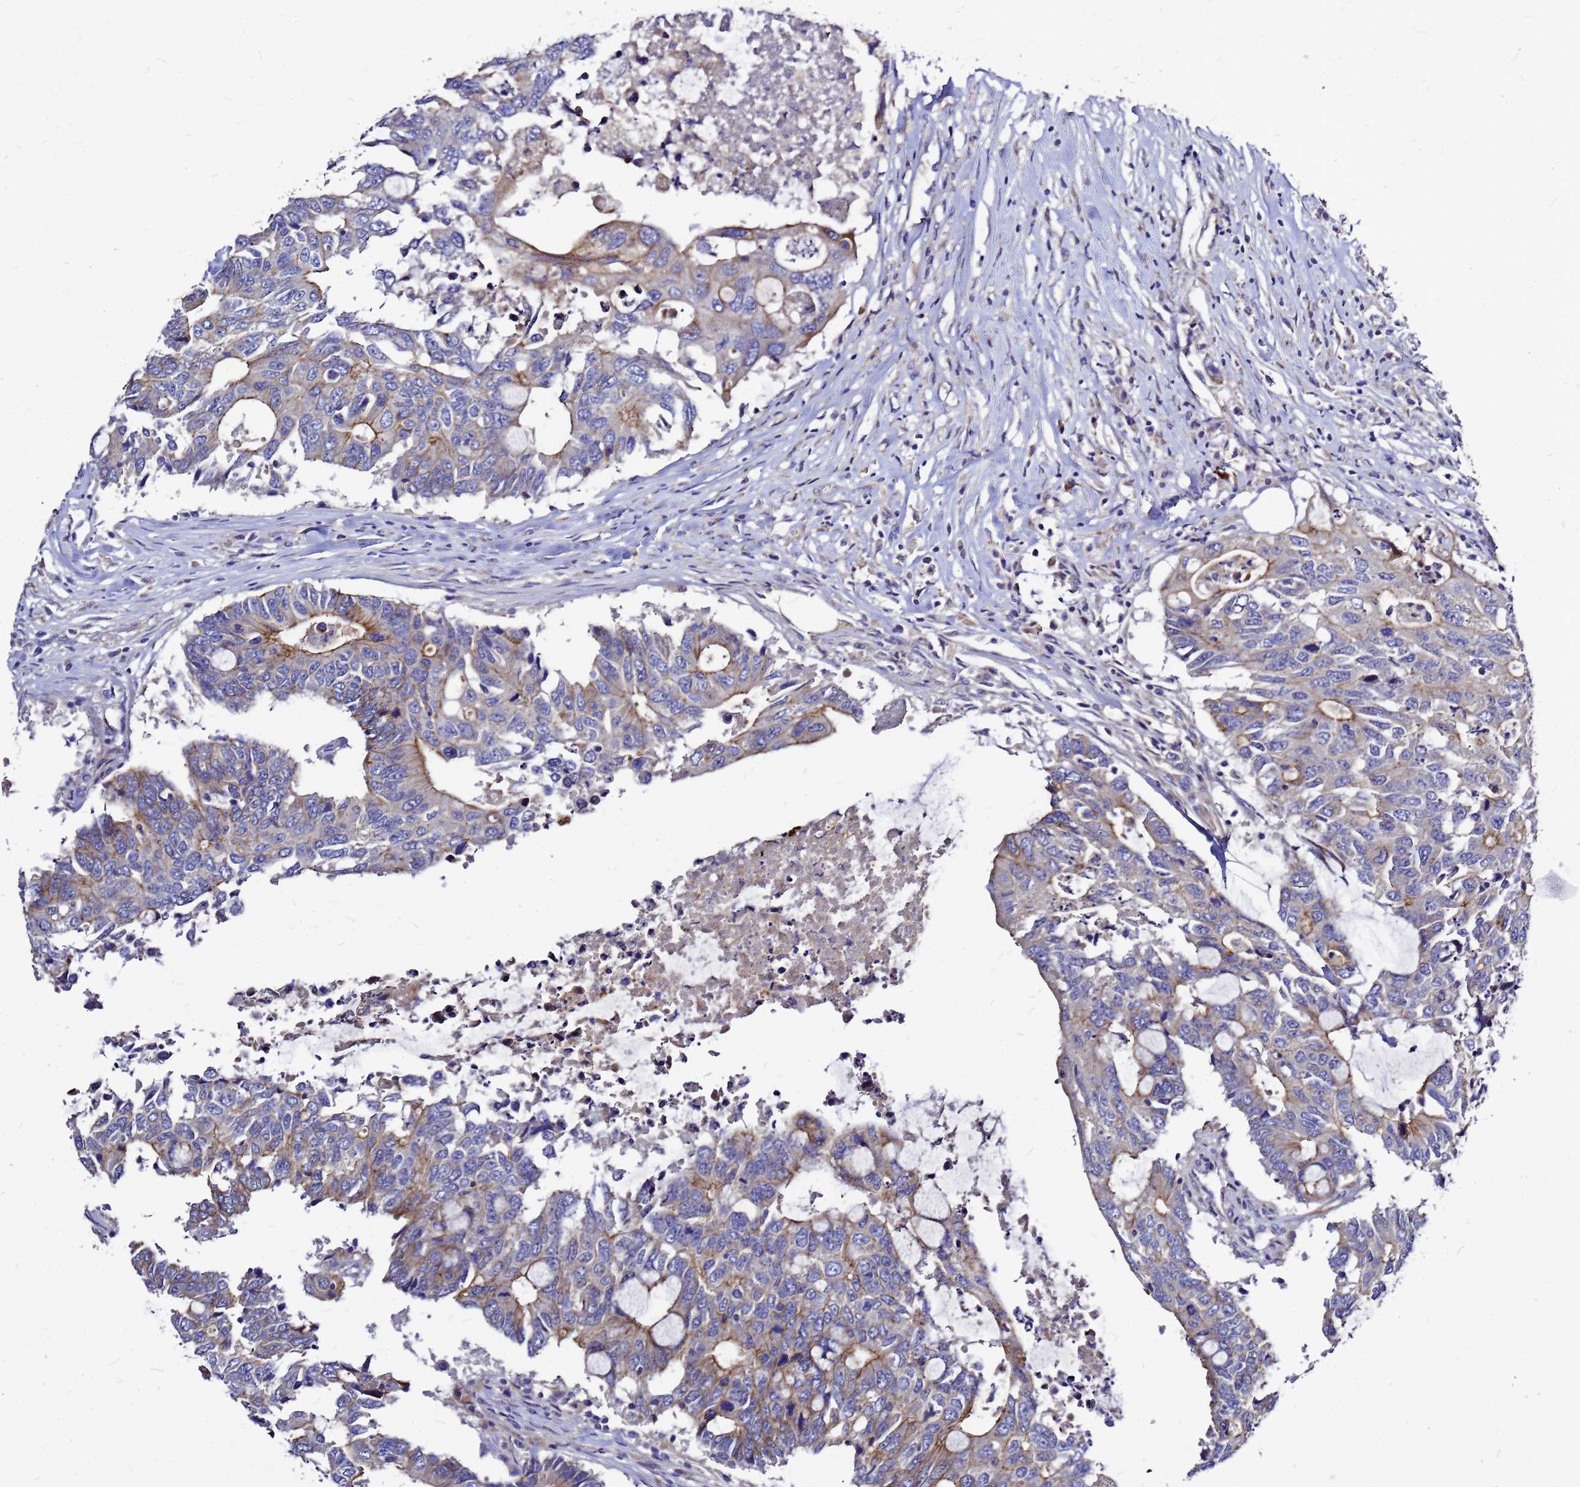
{"staining": {"intensity": "moderate", "quantity": "<25%", "location": "cytoplasmic/membranous"}, "tissue": "colorectal cancer", "cell_type": "Tumor cells", "image_type": "cancer", "snomed": [{"axis": "morphology", "description": "Adenocarcinoma, NOS"}, {"axis": "topography", "description": "Colon"}], "caption": "Tumor cells demonstrate low levels of moderate cytoplasmic/membranous staining in about <25% of cells in human adenocarcinoma (colorectal).", "gene": "FBXW5", "patient": {"sex": "male", "age": 71}}